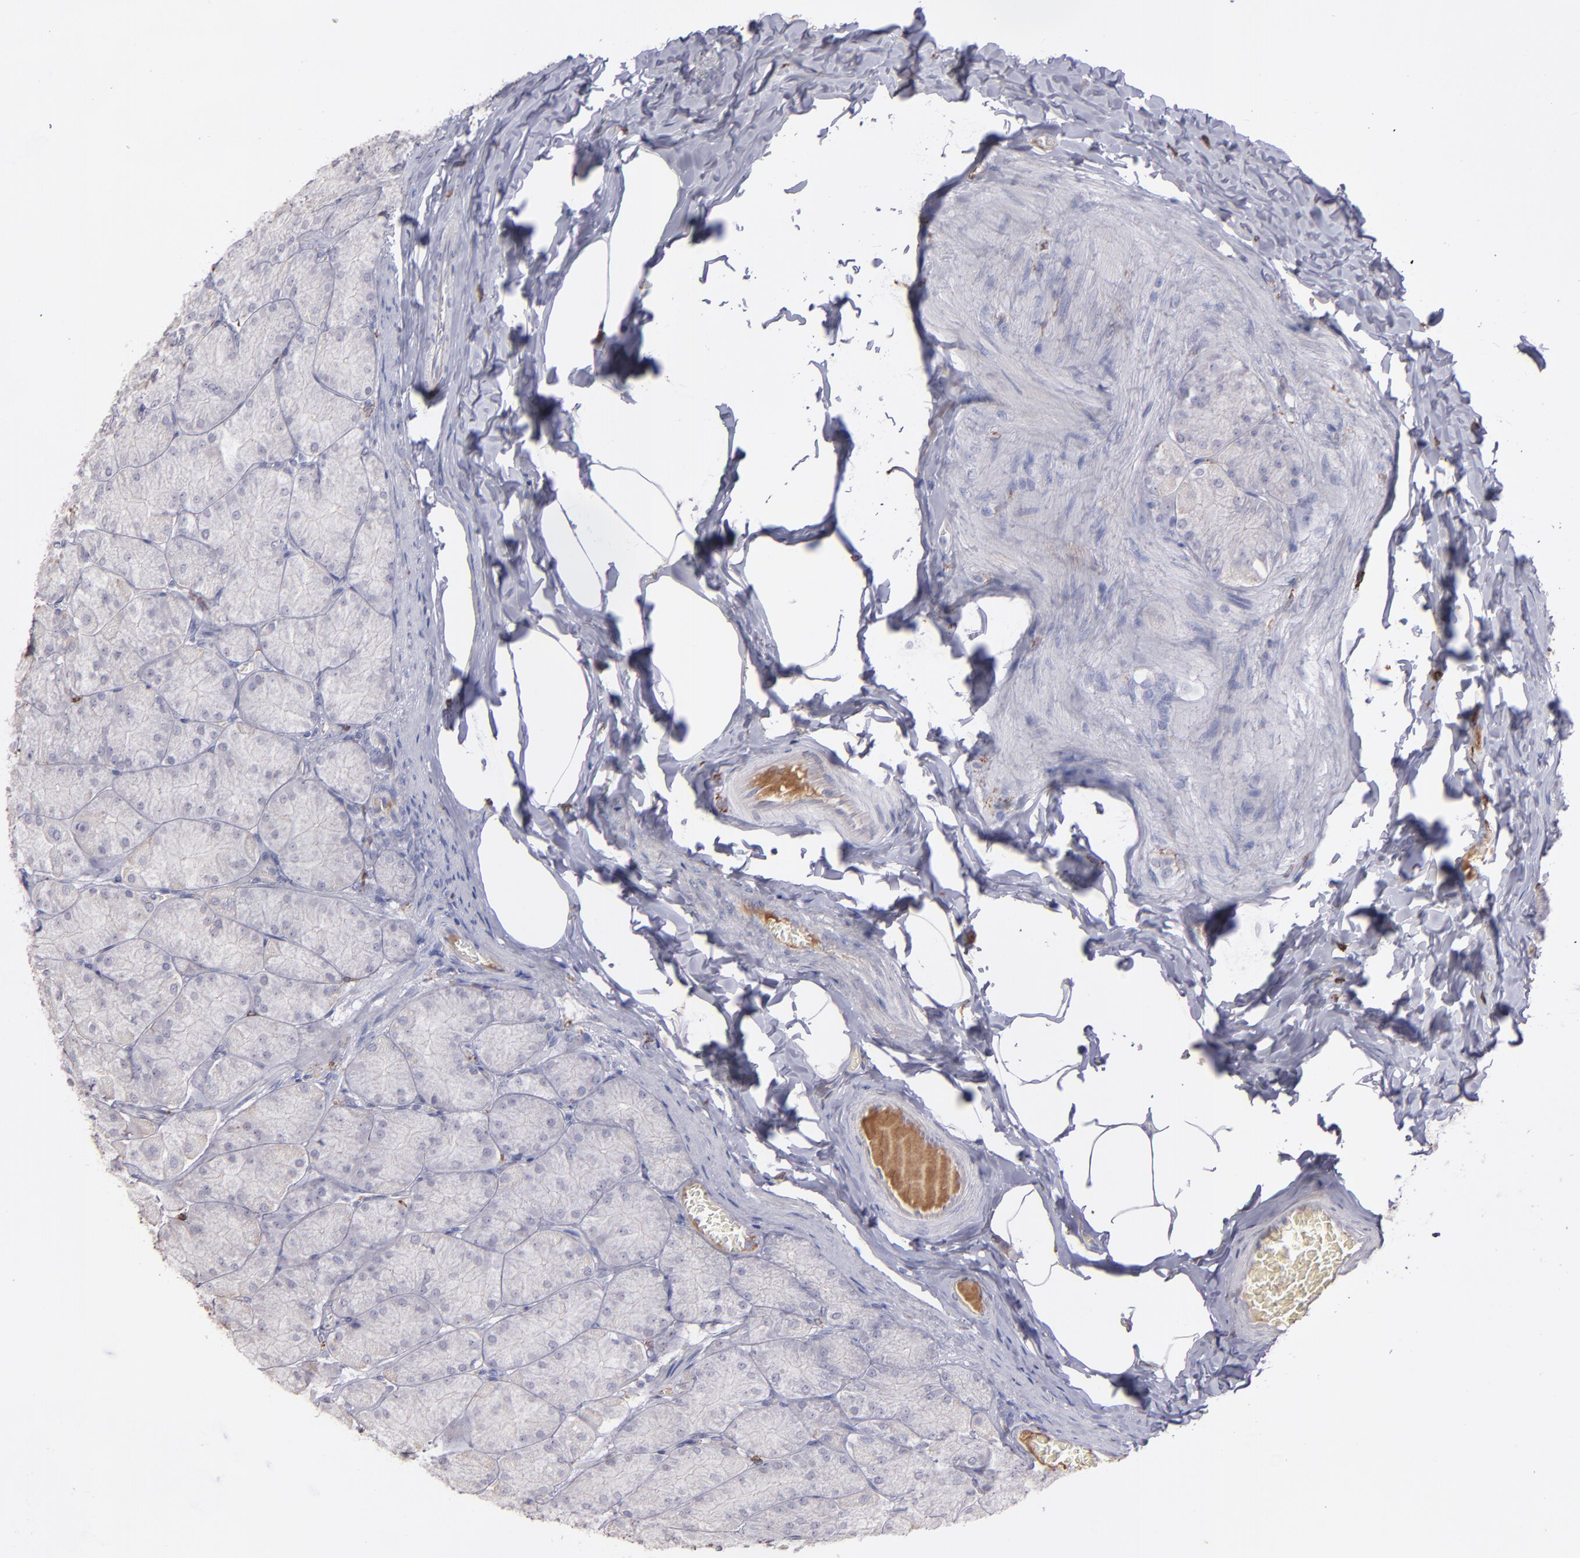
{"staining": {"intensity": "weak", "quantity": "<25%", "location": "cytoplasmic/membranous"}, "tissue": "stomach", "cell_type": "Glandular cells", "image_type": "normal", "snomed": [{"axis": "morphology", "description": "Normal tissue, NOS"}, {"axis": "topography", "description": "Stomach, upper"}], "caption": "Protein analysis of unremarkable stomach exhibits no significant staining in glandular cells.", "gene": "C1QA", "patient": {"sex": "female", "age": 56}}